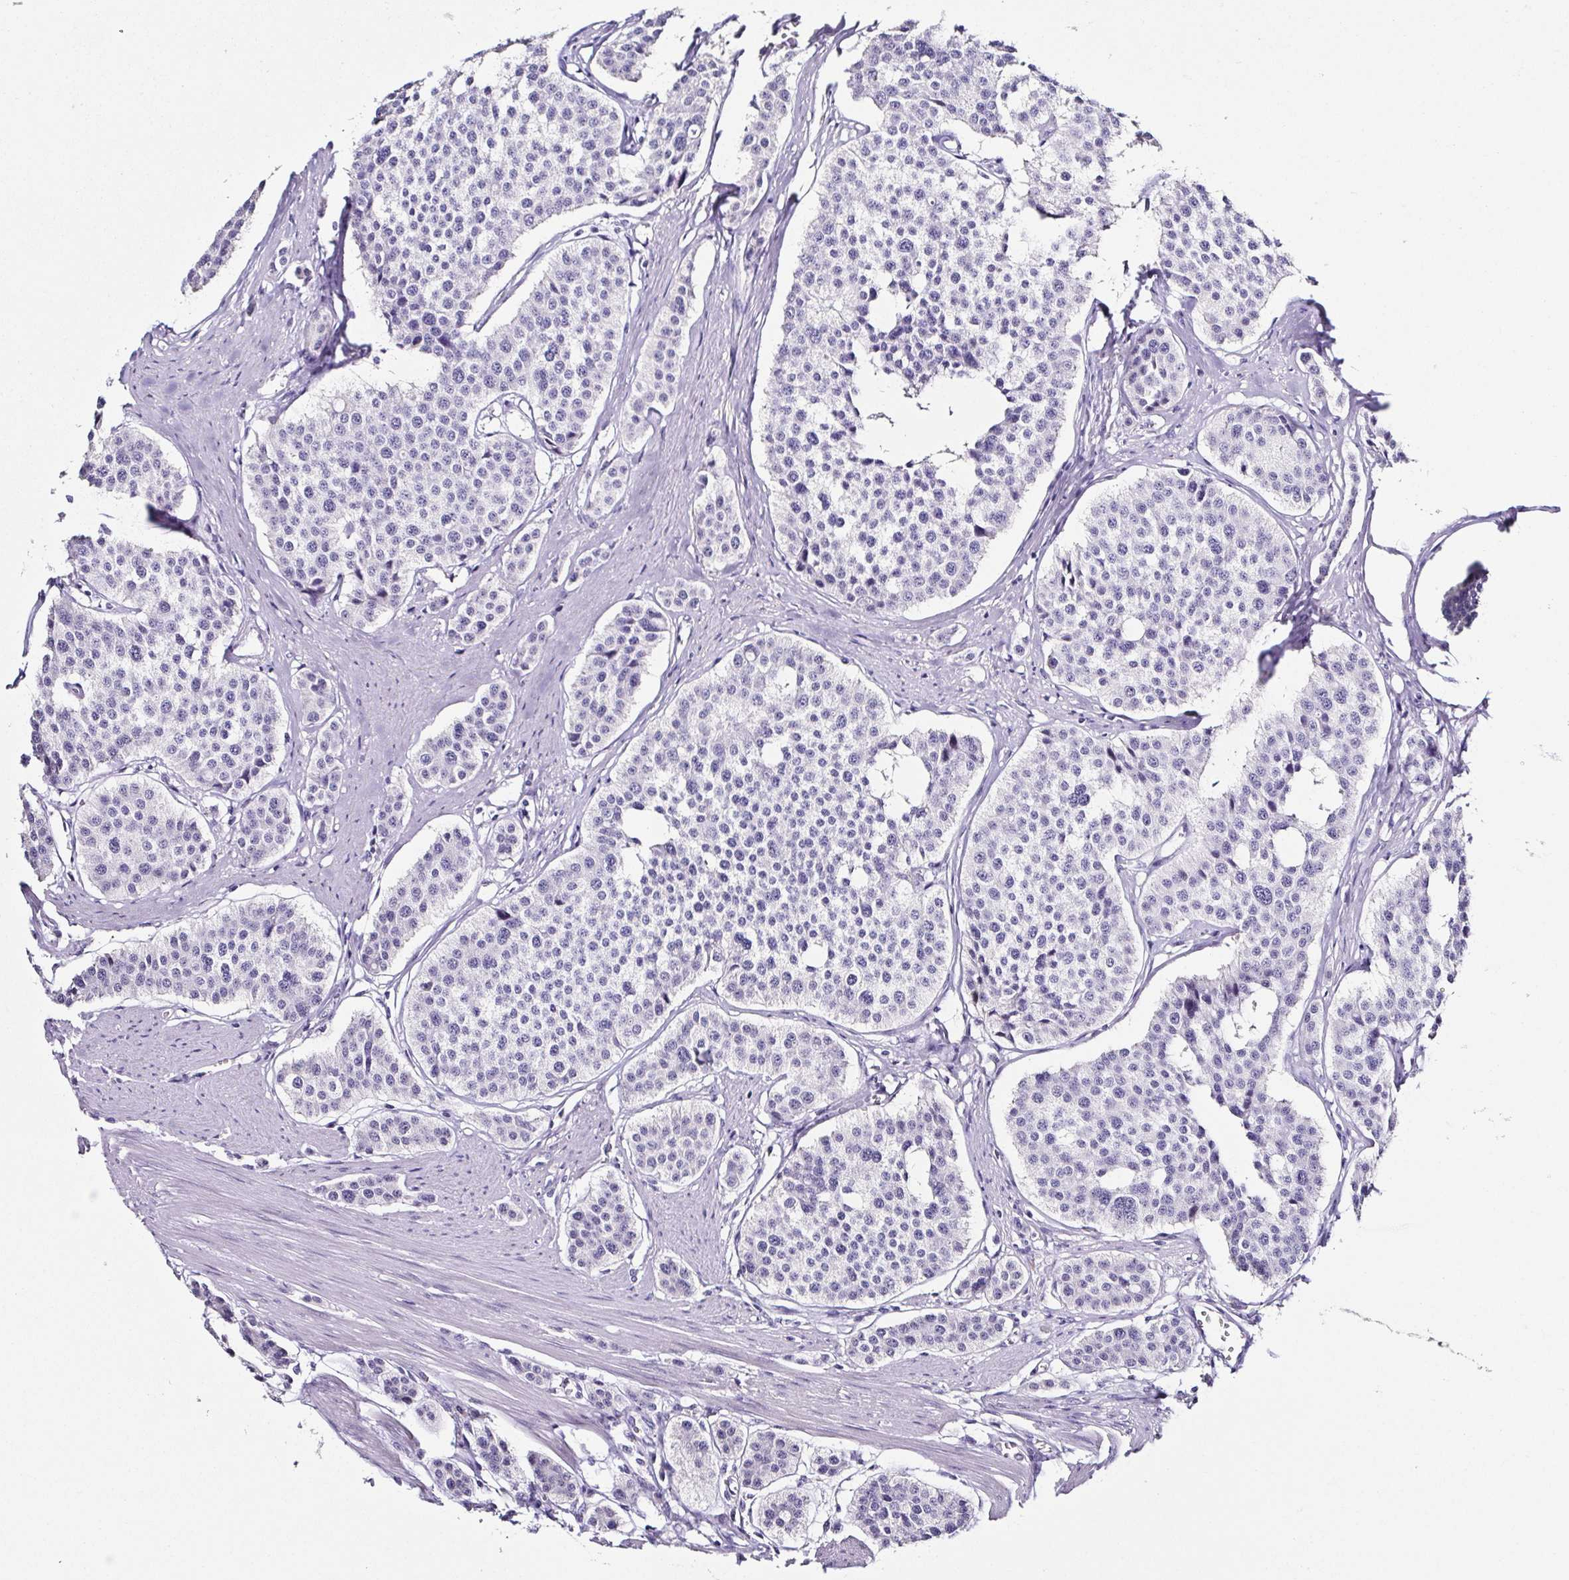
{"staining": {"intensity": "negative", "quantity": "none", "location": "none"}, "tissue": "carcinoid", "cell_type": "Tumor cells", "image_type": "cancer", "snomed": [{"axis": "morphology", "description": "Carcinoid, malignant, NOS"}, {"axis": "topography", "description": "Small intestine"}], "caption": "An image of carcinoid (malignant) stained for a protein shows no brown staining in tumor cells.", "gene": "TNNT2", "patient": {"sex": "male", "age": 60}}